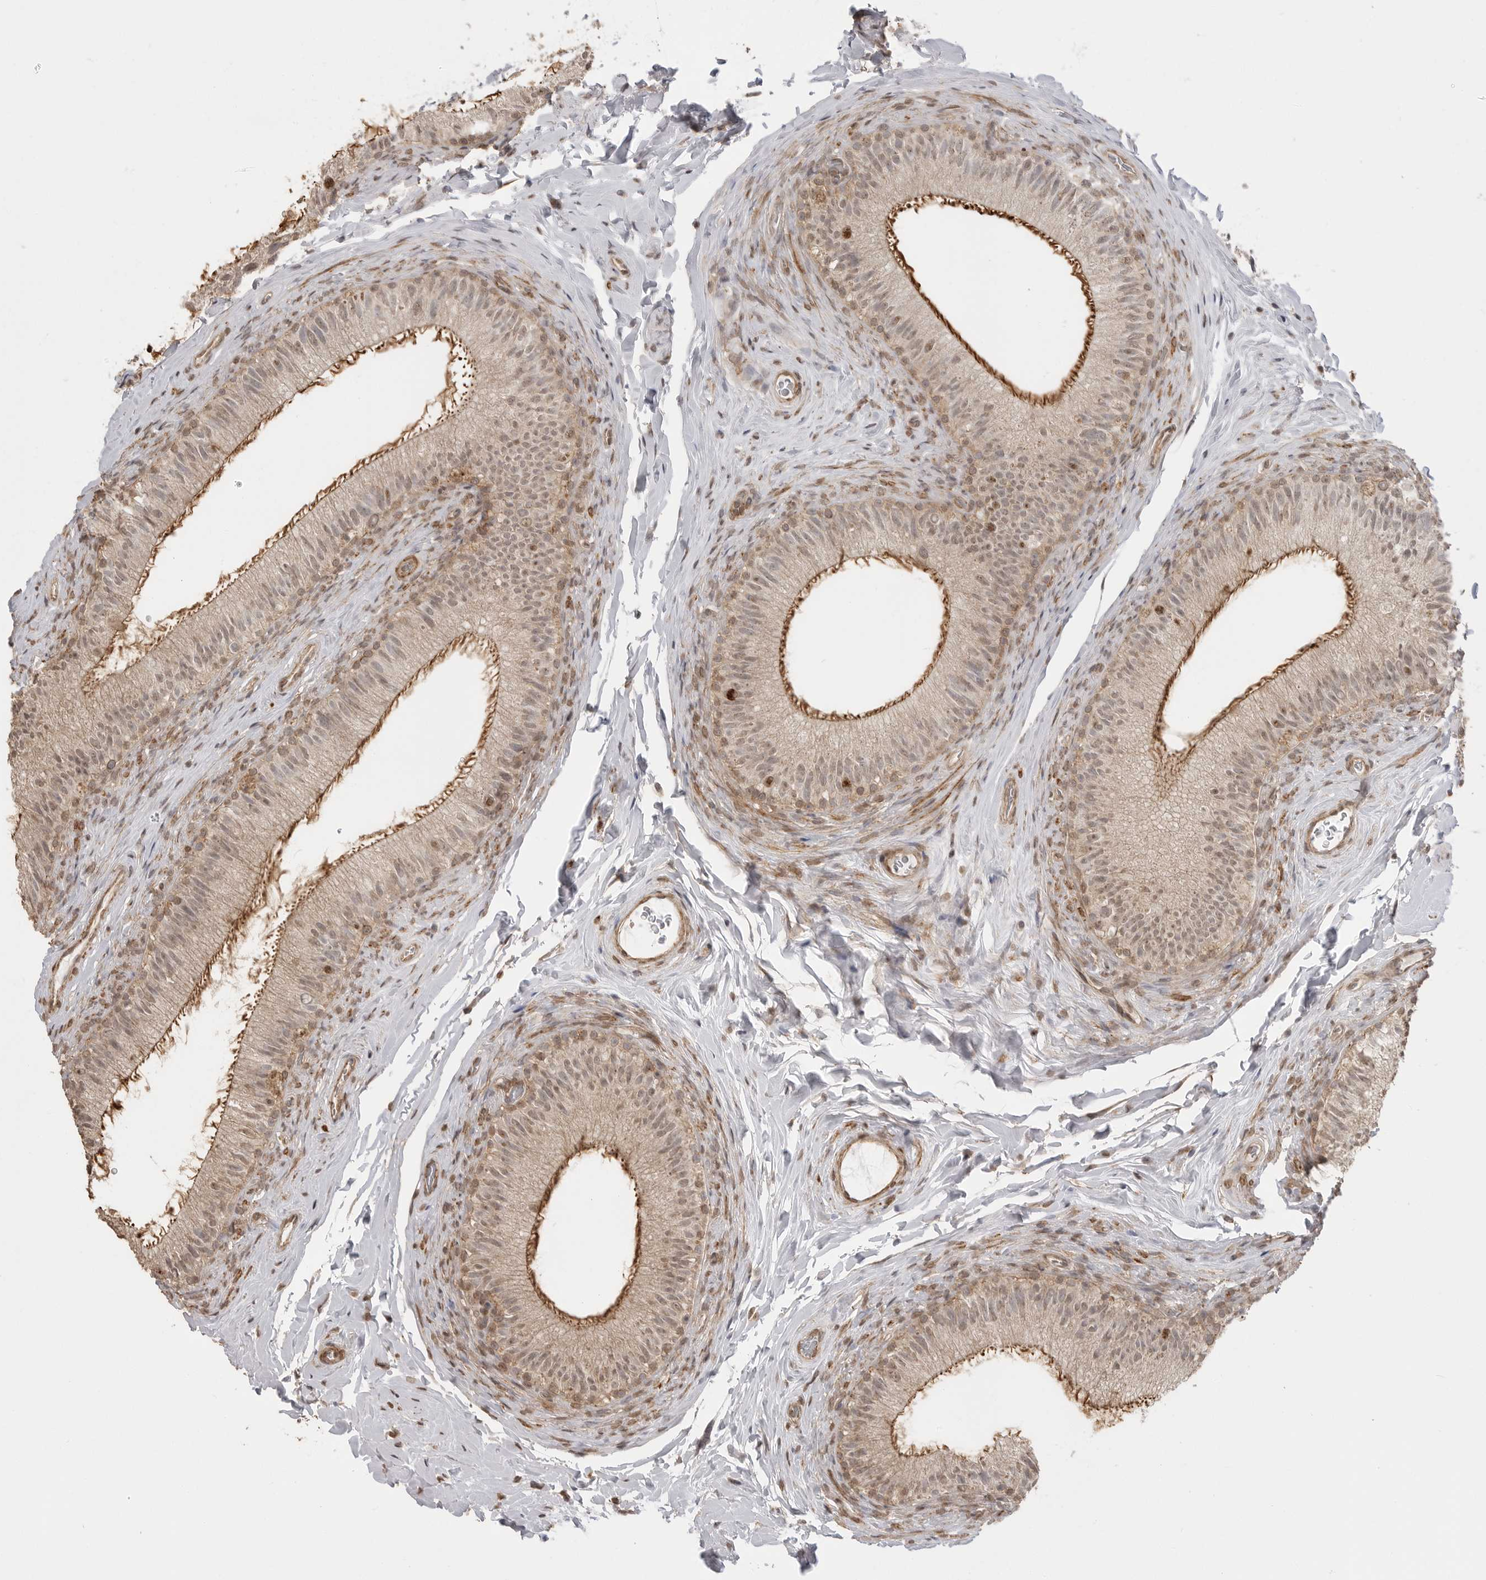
{"staining": {"intensity": "moderate", "quantity": "25%-75%", "location": "cytoplasmic/membranous"}, "tissue": "epididymis", "cell_type": "Glandular cells", "image_type": "normal", "snomed": [{"axis": "morphology", "description": "Normal tissue, NOS"}, {"axis": "topography", "description": "Epididymis"}], "caption": "DAB (3,3'-diaminobenzidine) immunohistochemical staining of benign epididymis shows moderate cytoplasmic/membranous protein staining in about 25%-75% of glandular cells.", "gene": "GPC2", "patient": {"sex": "male", "age": 49}}